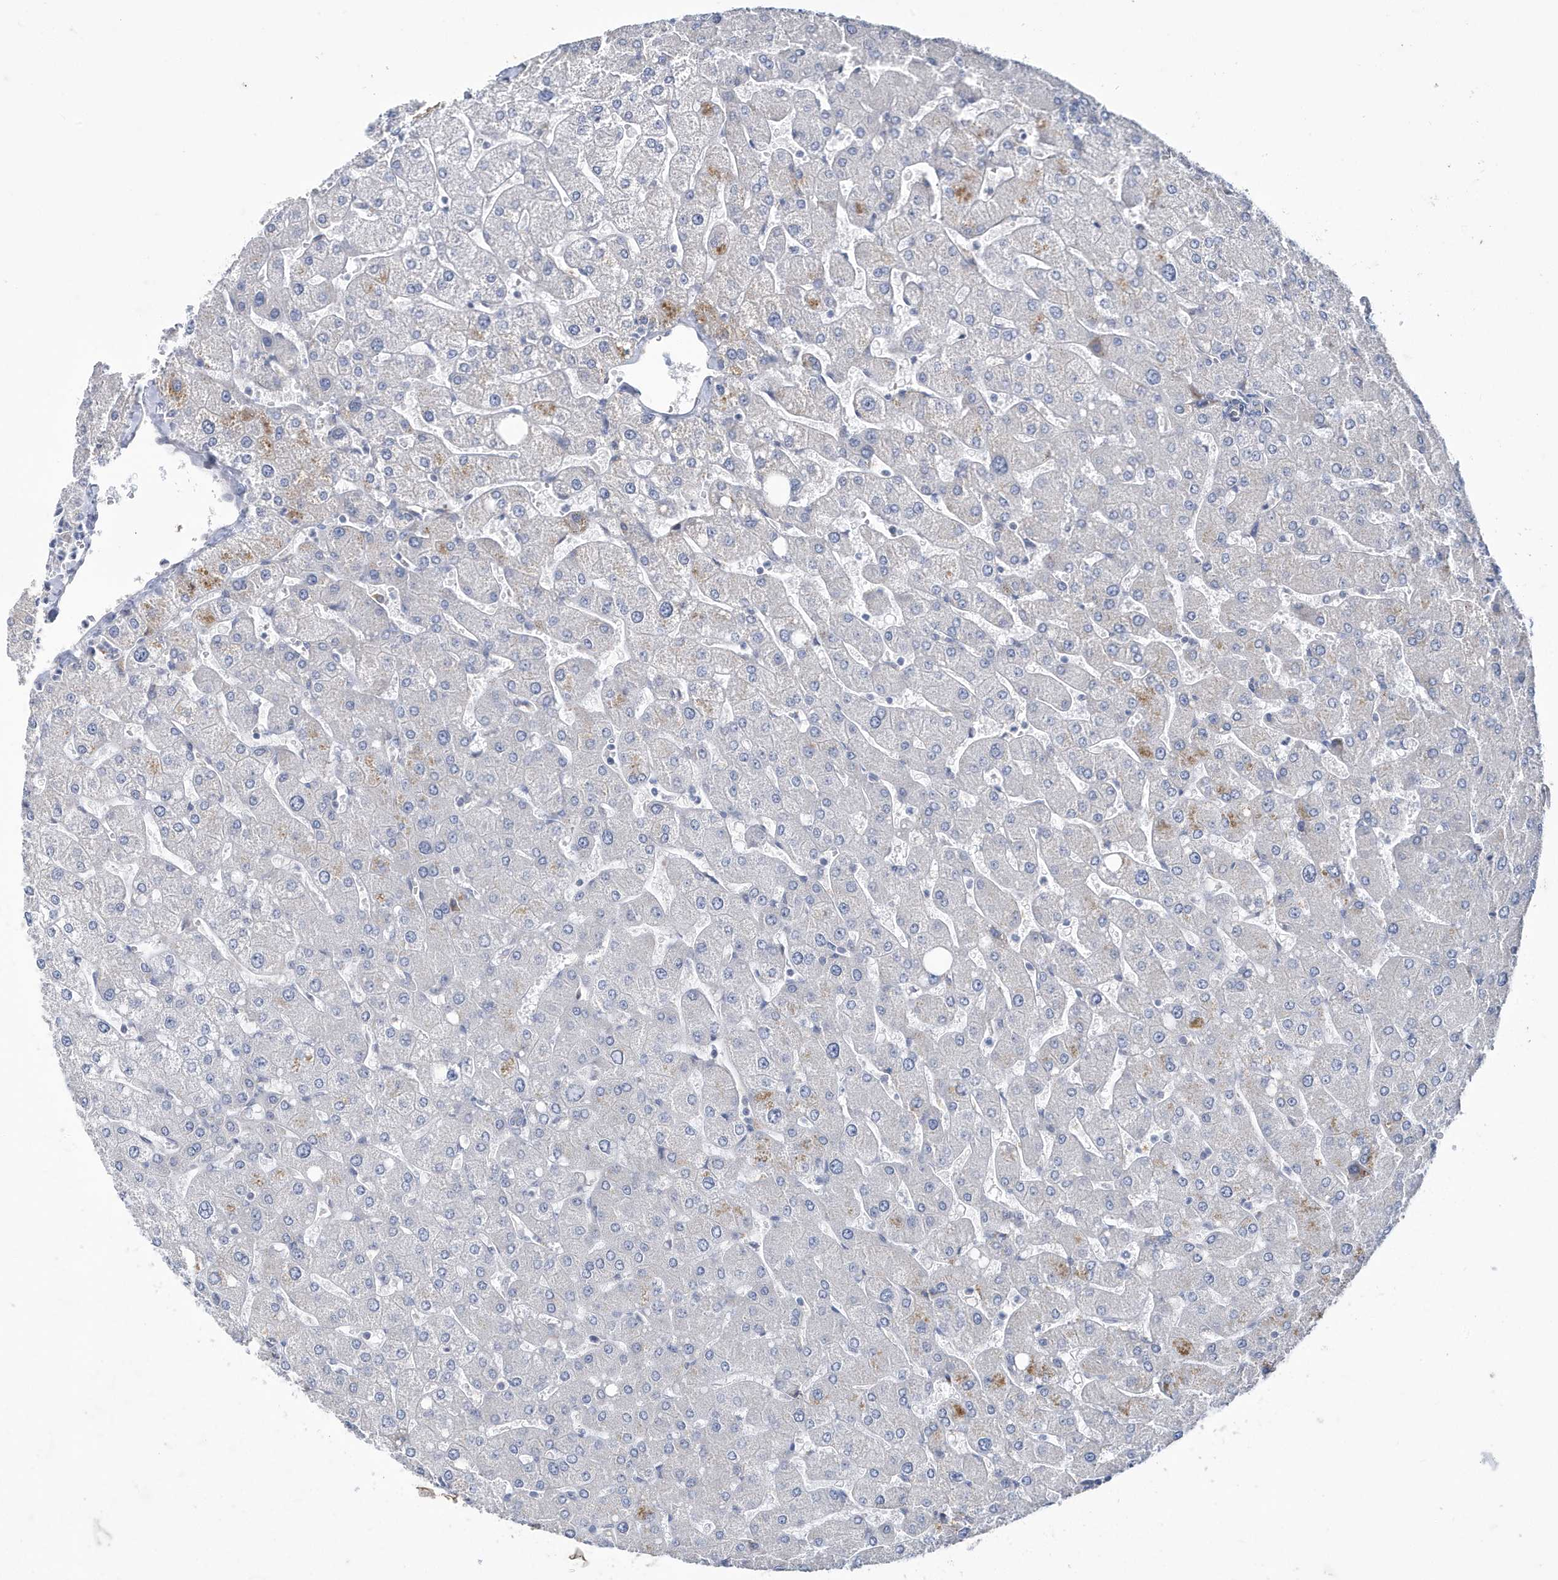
{"staining": {"intensity": "negative", "quantity": "none", "location": "none"}, "tissue": "liver", "cell_type": "Cholangiocytes", "image_type": "normal", "snomed": [{"axis": "morphology", "description": "Normal tissue, NOS"}, {"axis": "topography", "description": "Liver"}], "caption": "Liver was stained to show a protein in brown. There is no significant expression in cholangiocytes. Brightfield microscopy of immunohistochemistry stained with DAB (brown) and hematoxylin (blue), captured at high magnification.", "gene": "ZNF654", "patient": {"sex": "male", "age": 55}}